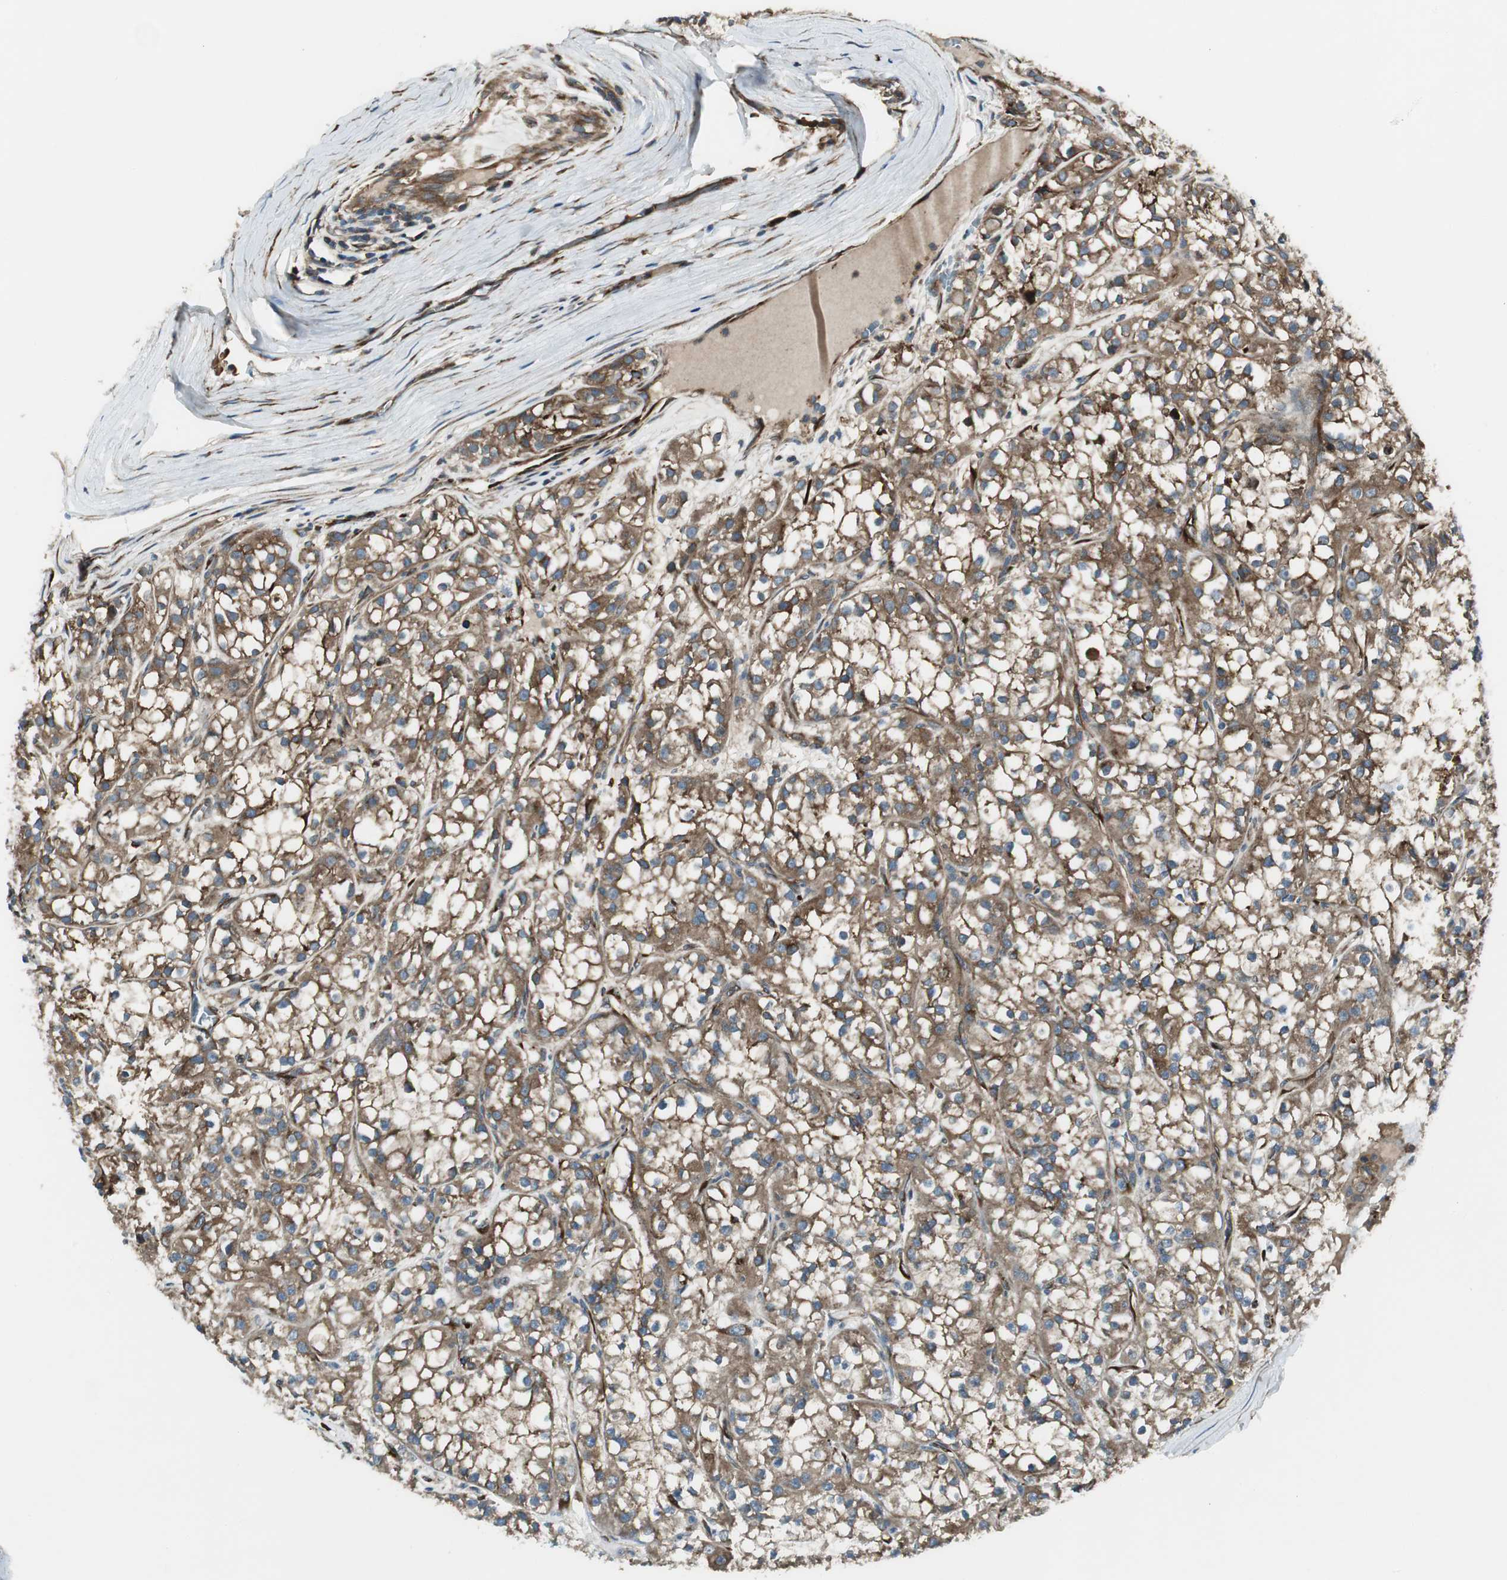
{"staining": {"intensity": "moderate", "quantity": ">75%", "location": "cytoplasmic/membranous"}, "tissue": "renal cancer", "cell_type": "Tumor cells", "image_type": "cancer", "snomed": [{"axis": "morphology", "description": "Adenocarcinoma, NOS"}, {"axis": "topography", "description": "Kidney"}], "caption": "A histopathology image showing moderate cytoplasmic/membranous positivity in about >75% of tumor cells in renal cancer, as visualized by brown immunohistochemical staining.", "gene": "PRKG1", "patient": {"sex": "female", "age": 52}}